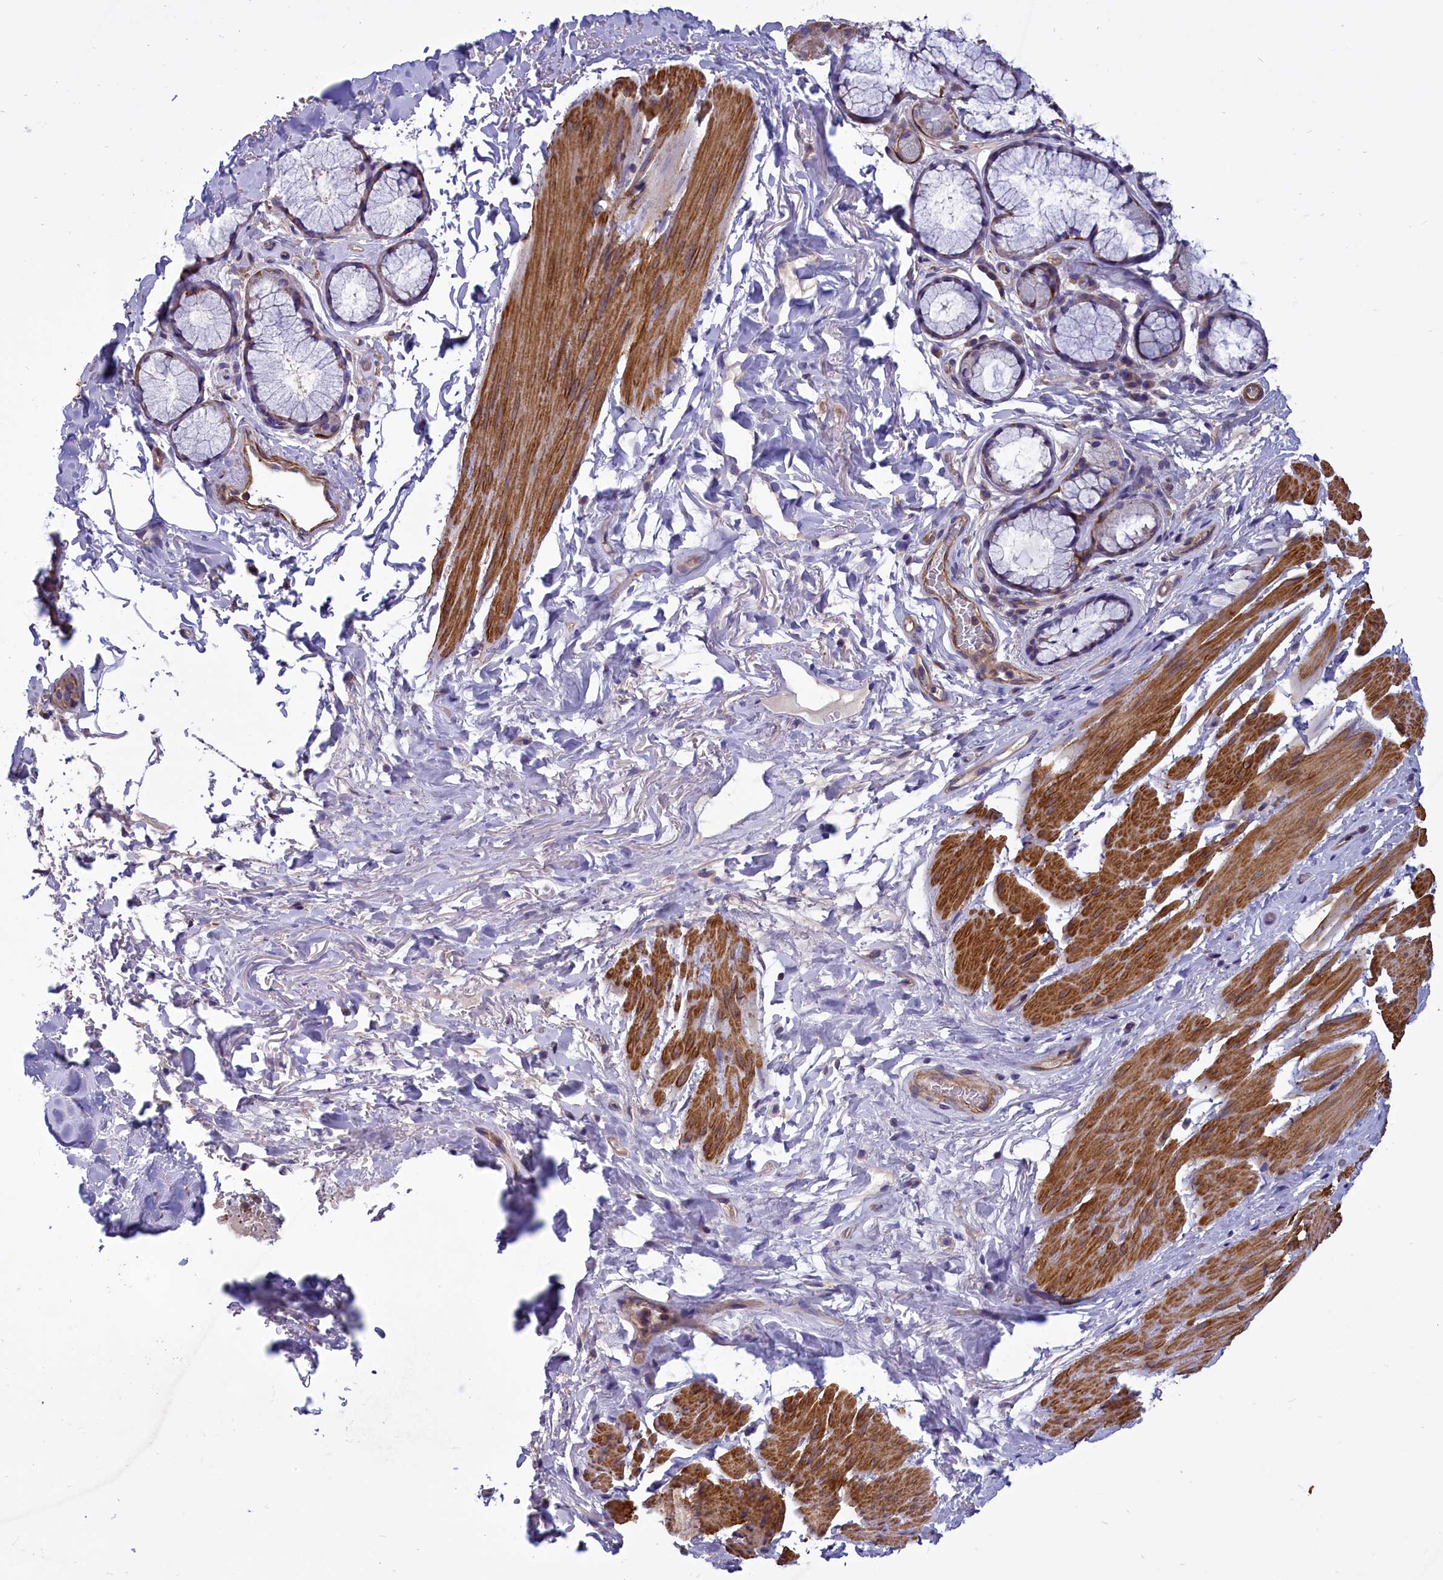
{"staining": {"intensity": "negative", "quantity": "none", "location": "none"}, "tissue": "adipose tissue", "cell_type": "Adipocytes", "image_type": "normal", "snomed": [{"axis": "morphology", "description": "Normal tissue, NOS"}, {"axis": "topography", "description": "Cartilage tissue"}], "caption": "High magnification brightfield microscopy of normal adipose tissue stained with DAB (3,3'-diaminobenzidine) (brown) and counterstained with hematoxylin (blue): adipocytes show no significant positivity. The staining was performed using DAB (3,3'-diaminobenzidine) to visualize the protein expression in brown, while the nuclei were stained in blue with hematoxylin (Magnification: 20x).", "gene": "AMDHD2", "patient": {"sex": "female", "age": 63}}